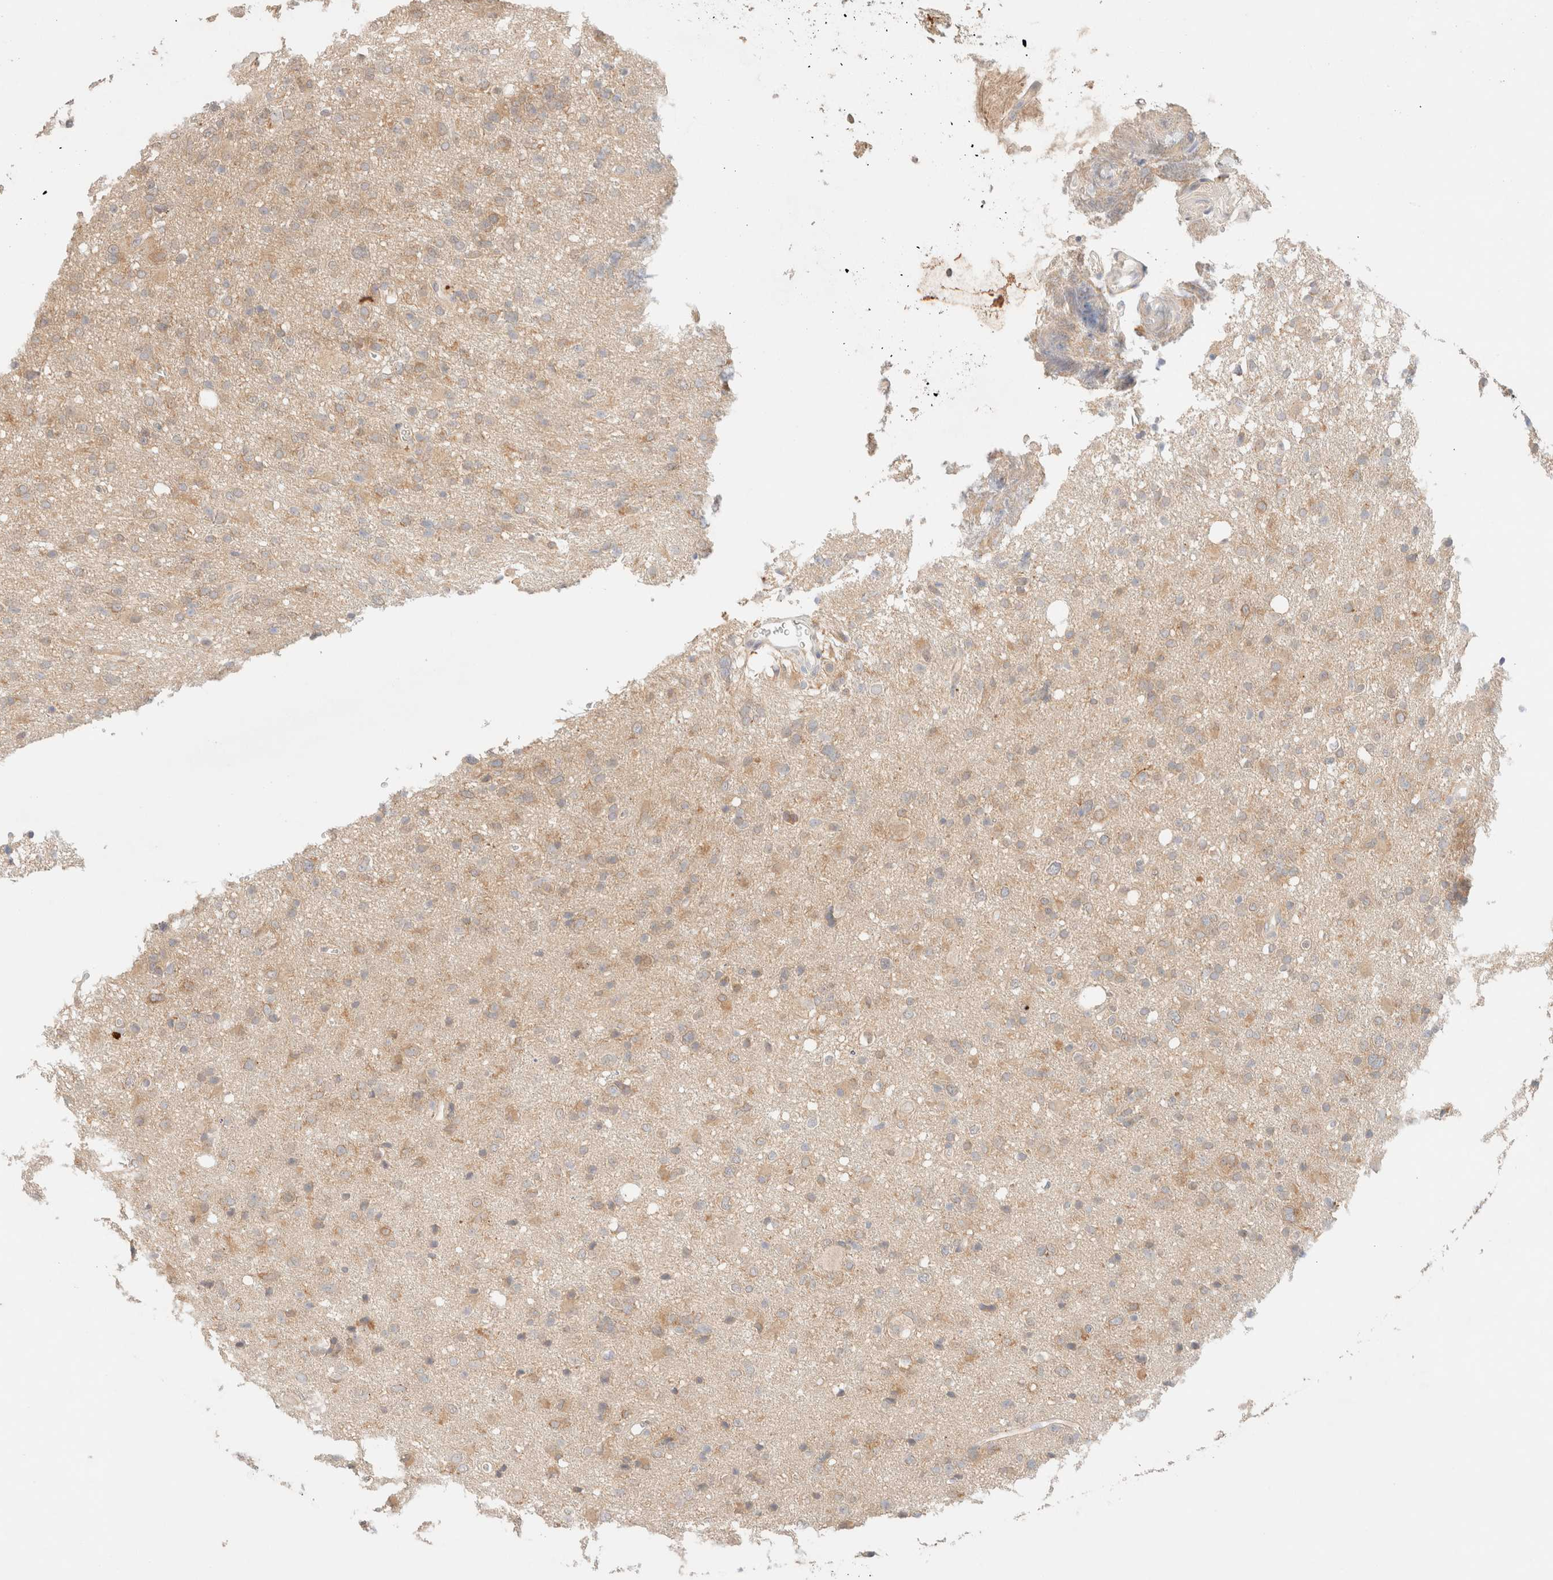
{"staining": {"intensity": "weak", "quantity": ">75%", "location": "cytoplasmic/membranous"}, "tissue": "glioma", "cell_type": "Tumor cells", "image_type": "cancer", "snomed": [{"axis": "morphology", "description": "Glioma, malignant, High grade"}, {"axis": "topography", "description": "Brain"}], "caption": "High-magnification brightfield microscopy of high-grade glioma (malignant) stained with DAB (3,3'-diaminobenzidine) (brown) and counterstained with hematoxylin (blue). tumor cells exhibit weak cytoplasmic/membranous positivity is seen in about>75% of cells.", "gene": "SARM1", "patient": {"sex": "female", "age": 57}}